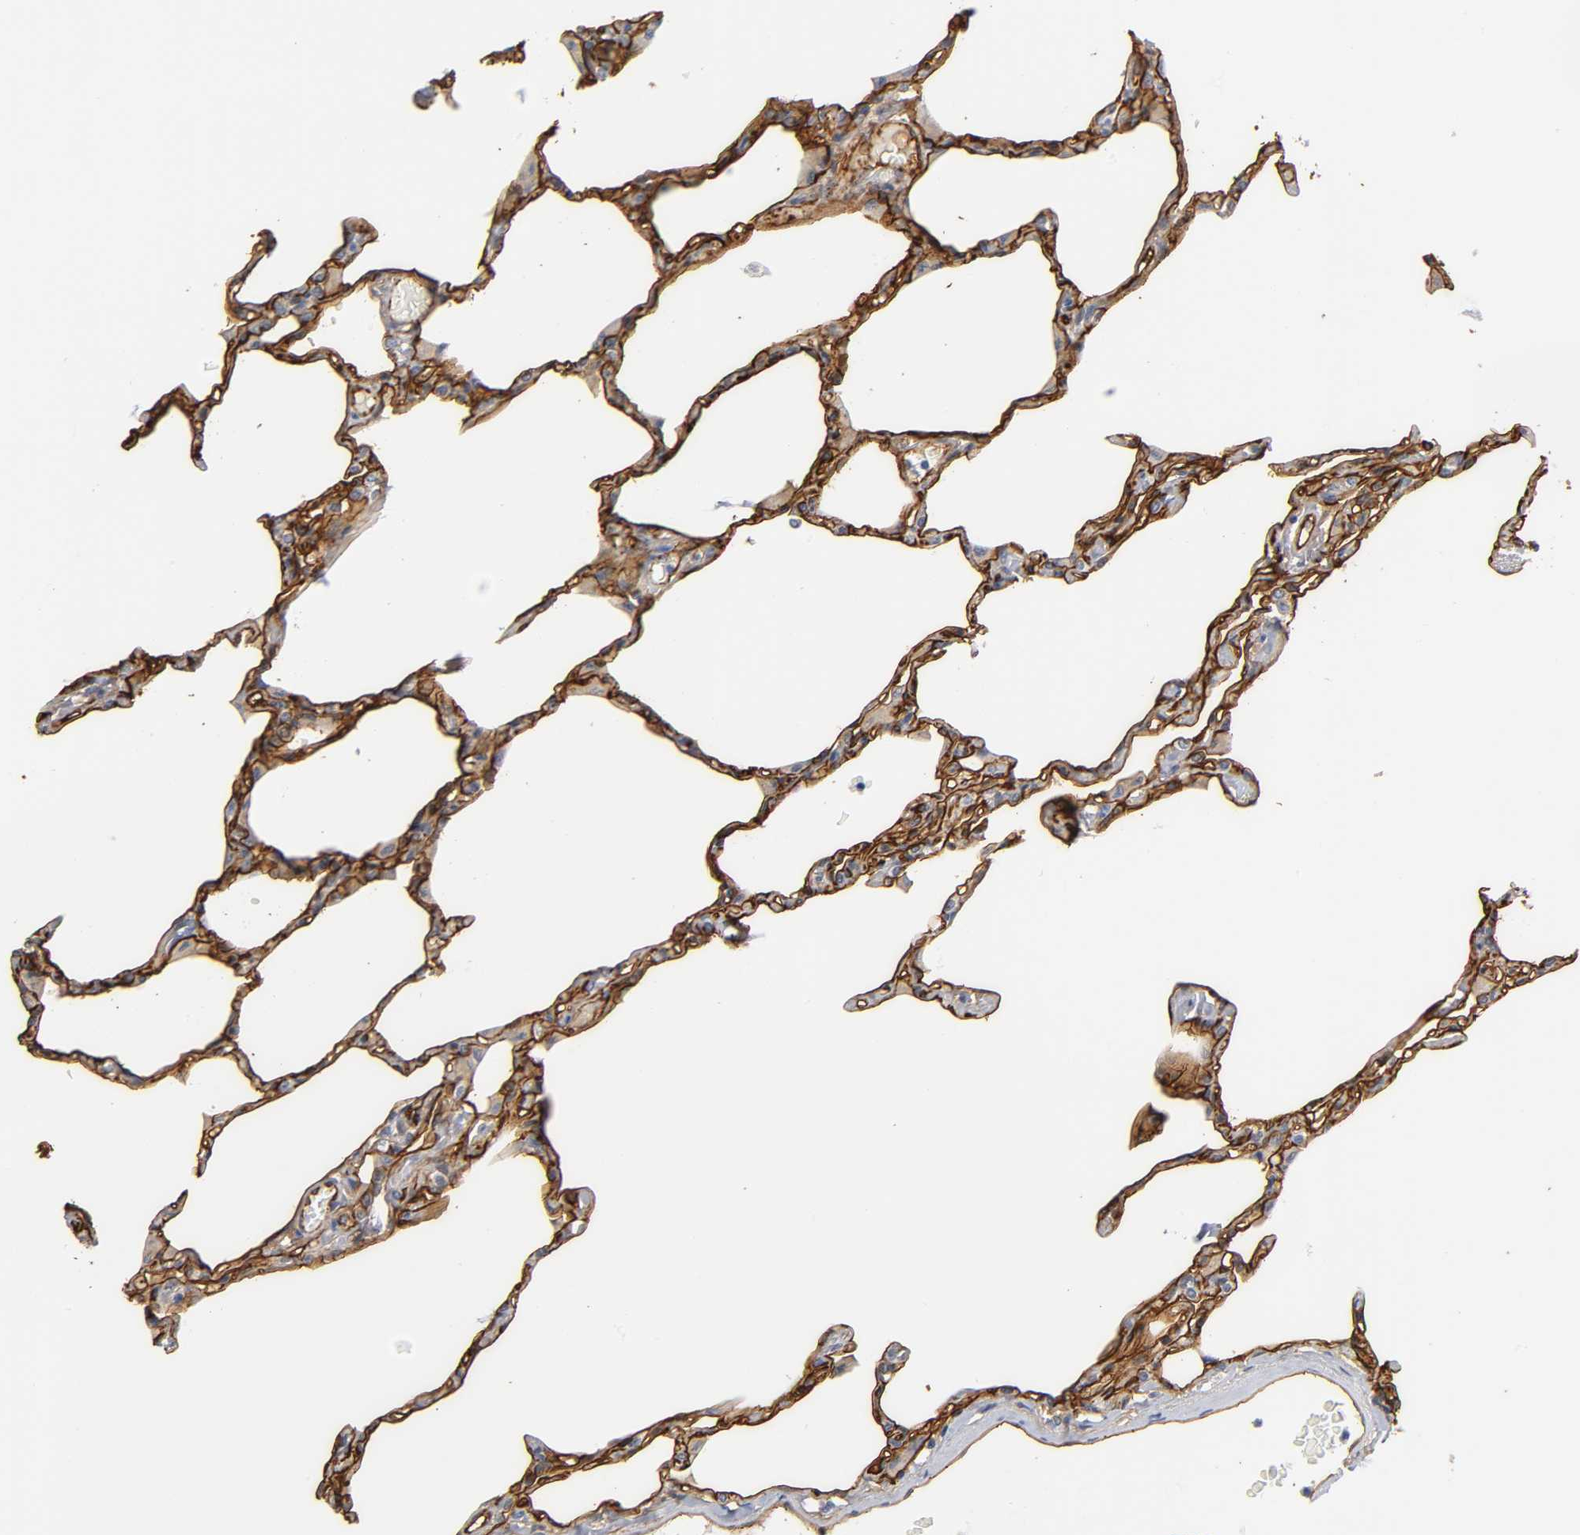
{"staining": {"intensity": "strong", "quantity": ">75%", "location": "cytoplasmic/membranous"}, "tissue": "lung", "cell_type": "Alveolar cells", "image_type": "normal", "snomed": [{"axis": "morphology", "description": "Normal tissue, NOS"}, {"axis": "topography", "description": "Lung"}], "caption": "Benign lung was stained to show a protein in brown. There is high levels of strong cytoplasmic/membranous expression in approximately >75% of alveolar cells. (brown staining indicates protein expression, while blue staining denotes nuclei).", "gene": "ICAM1", "patient": {"sex": "female", "age": 49}}